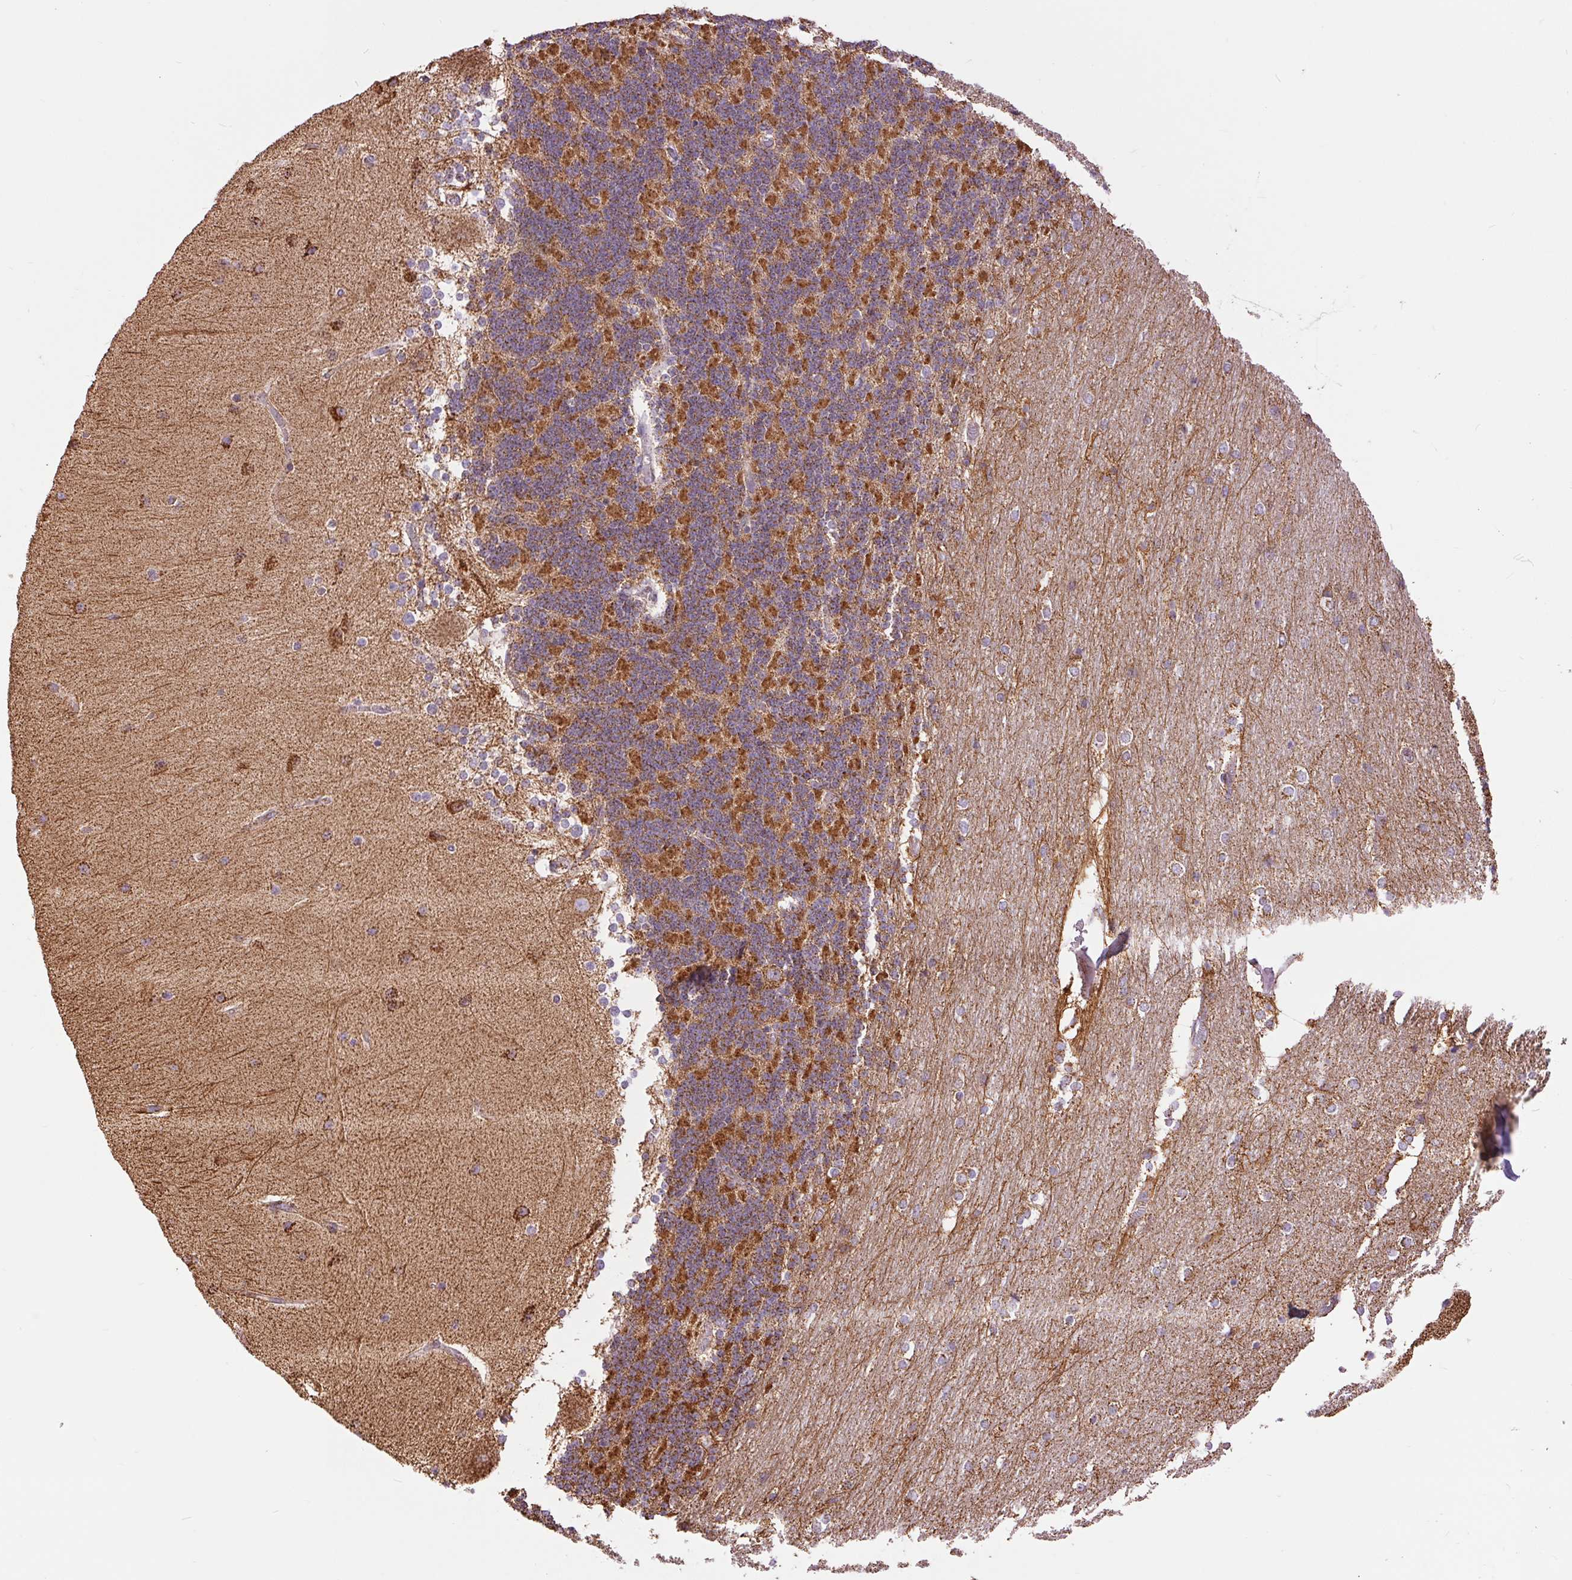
{"staining": {"intensity": "moderate", "quantity": ">75%", "location": "cytoplasmic/membranous"}, "tissue": "cerebellum", "cell_type": "Cells in granular layer", "image_type": "normal", "snomed": [{"axis": "morphology", "description": "Normal tissue, NOS"}, {"axis": "topography", "description": "Cerebellum"}], "caption": "The image exhibits staining of normal cerebellum, revealing moderate cytoplasmic/membranous protein positivity (brown color) within cells in granular layer.", "gene": "ATP5PB", "patient": {"sex": "female", "age": 54}}